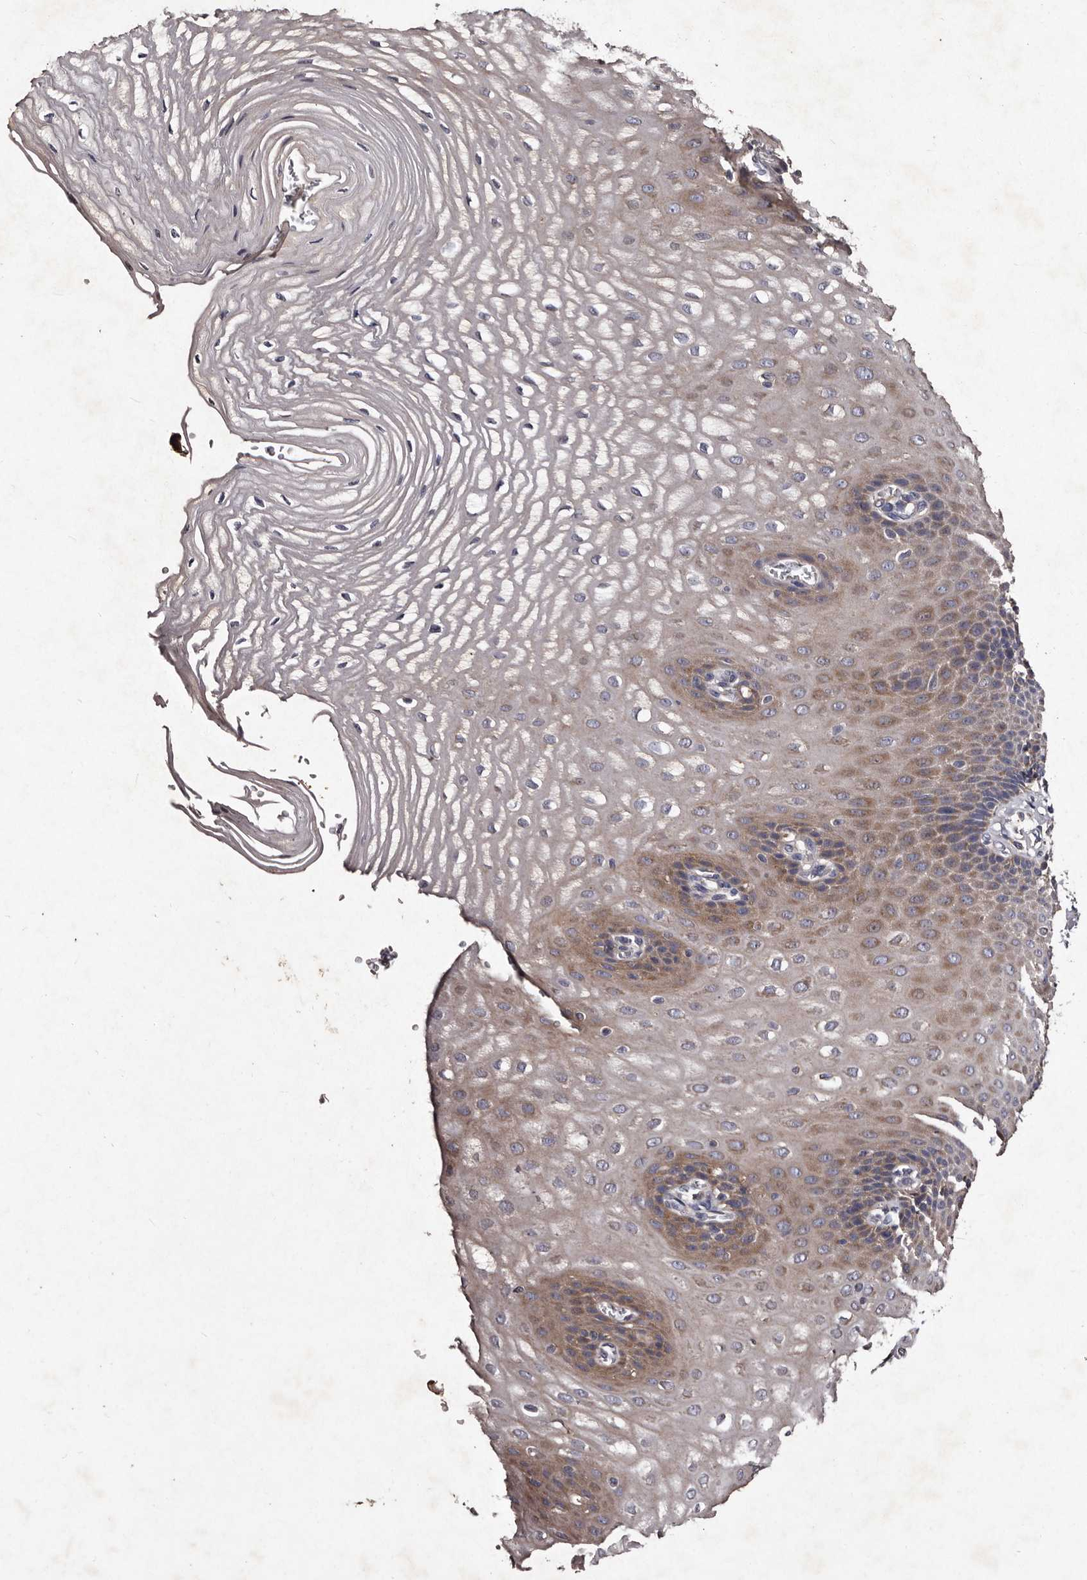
{"staining": {"intensity": "moderate", "quantity": "25%-75%", "location": "cytoplasmic/membranous"}, "tissue": "esophagus", "cell_type": "Squamous epithelial cells", "image_type": "normal", "snomed": [{"axis": "morphology", "description": "Normal tissue, NOS"}, {"axis": "topography", "description": "Esophagus"}], "caption": "Immunohistochemical staining of benign esophagus demonstrates medium levels of moderate cytoplasmic/membranous positivity in about 25%-75% of squamous epithelial cells.", "gene": "TFB1M", "patient": {"sex": "male", "age": 54}}